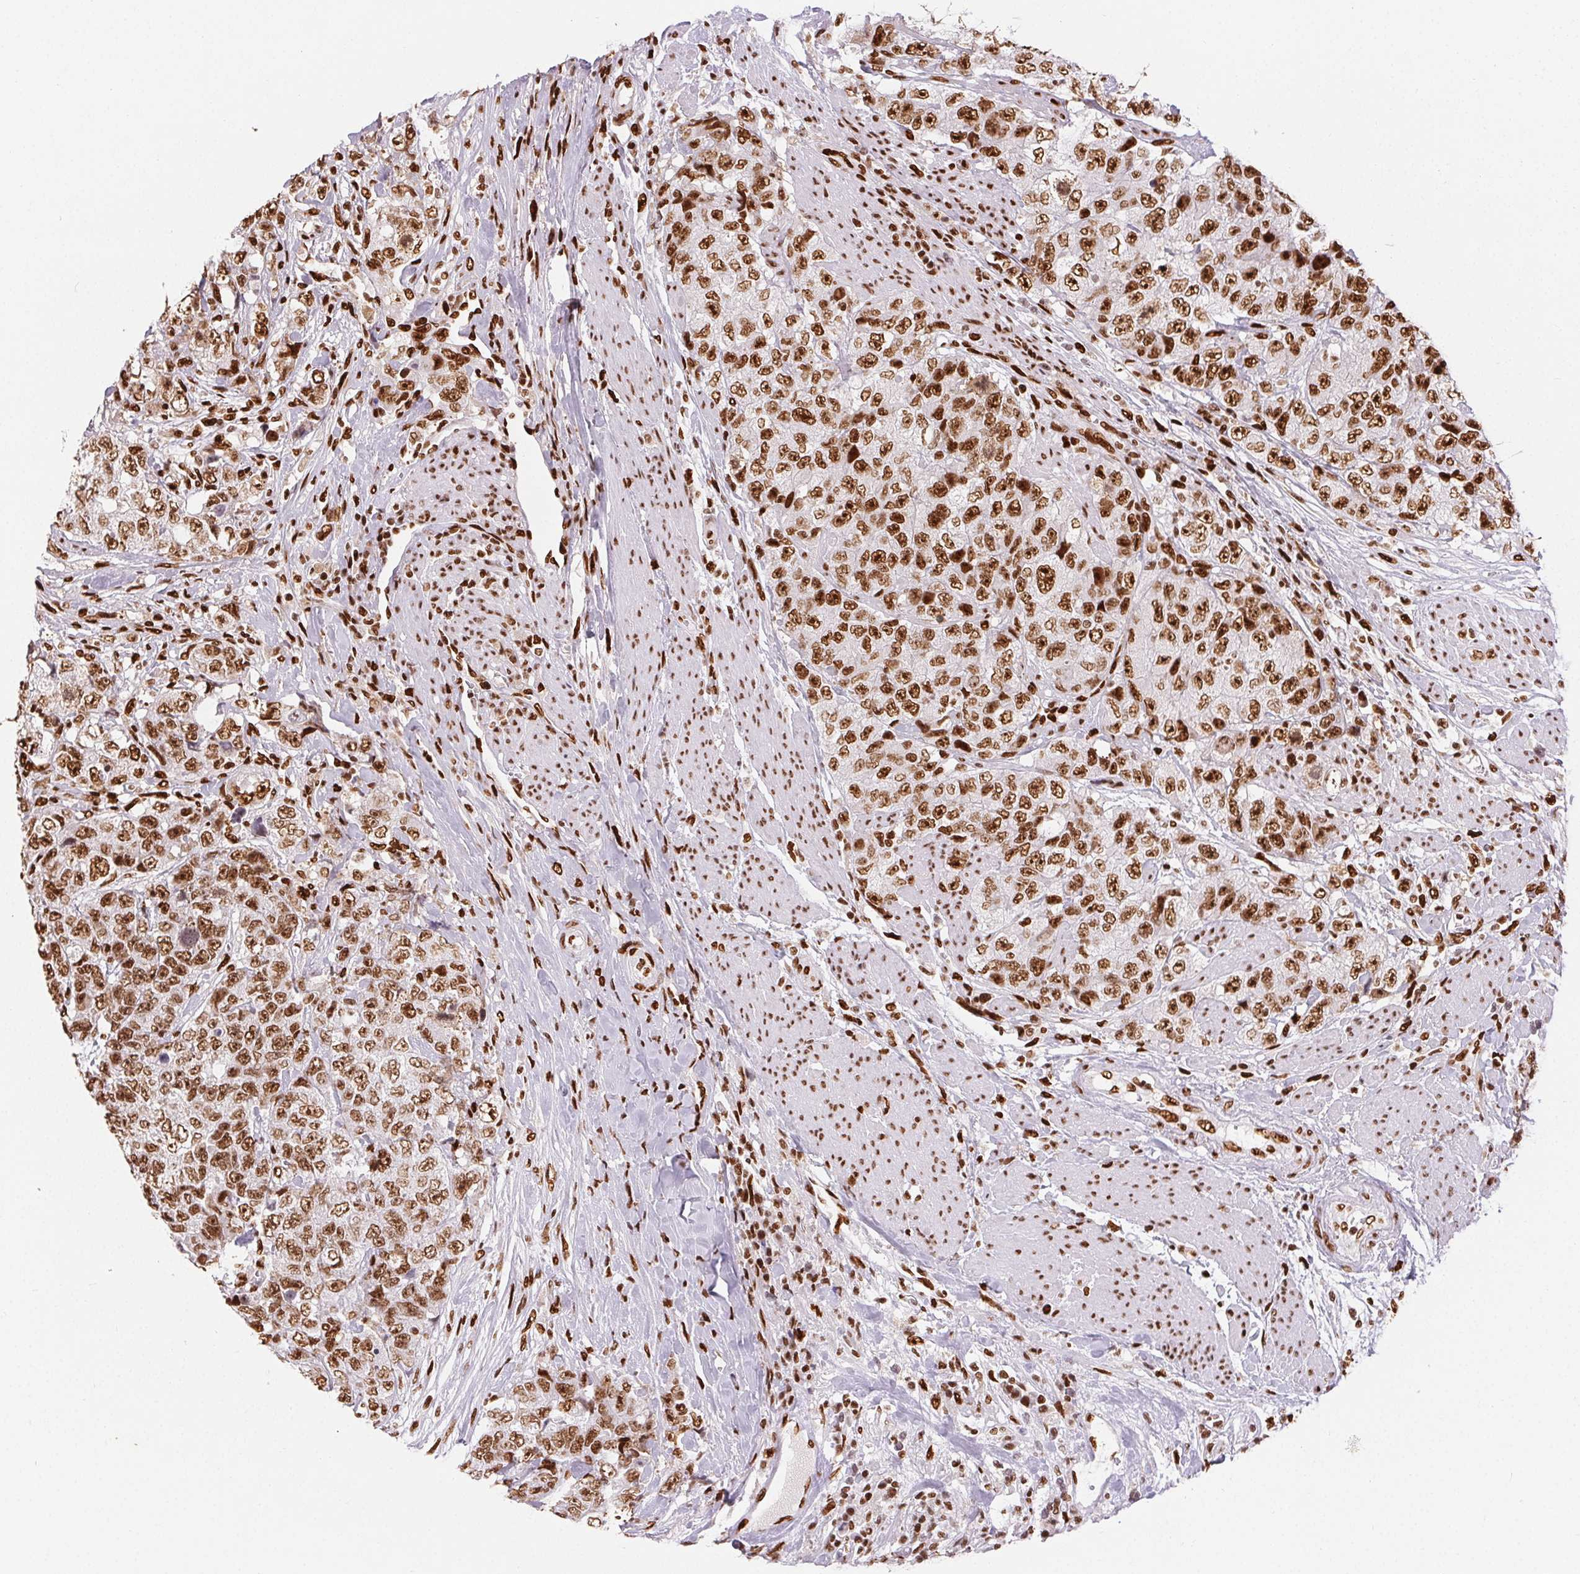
{"staining": {"intensity": "moderate", "quantity": ">75%", "location": "nuclear"}, "tissue": "urothelial cancer", "cell_type": "Tumor cells", "image_type": "cancer", "snomed": [{"axis": "morphology", "description": "Urothelial carcinoma, High grade"}, {"axis": "topography", "description": "Urinary bladder"}], "caption": "A high-resolution histopathology image shows immunohistochemistry staining of urothelial carcinoma (high-grade), which exhibits moderate nuclear expression in about >75% of tumor cells.", "gene": "ZNF80", "patient": {"sex": "female", "age": 78}}